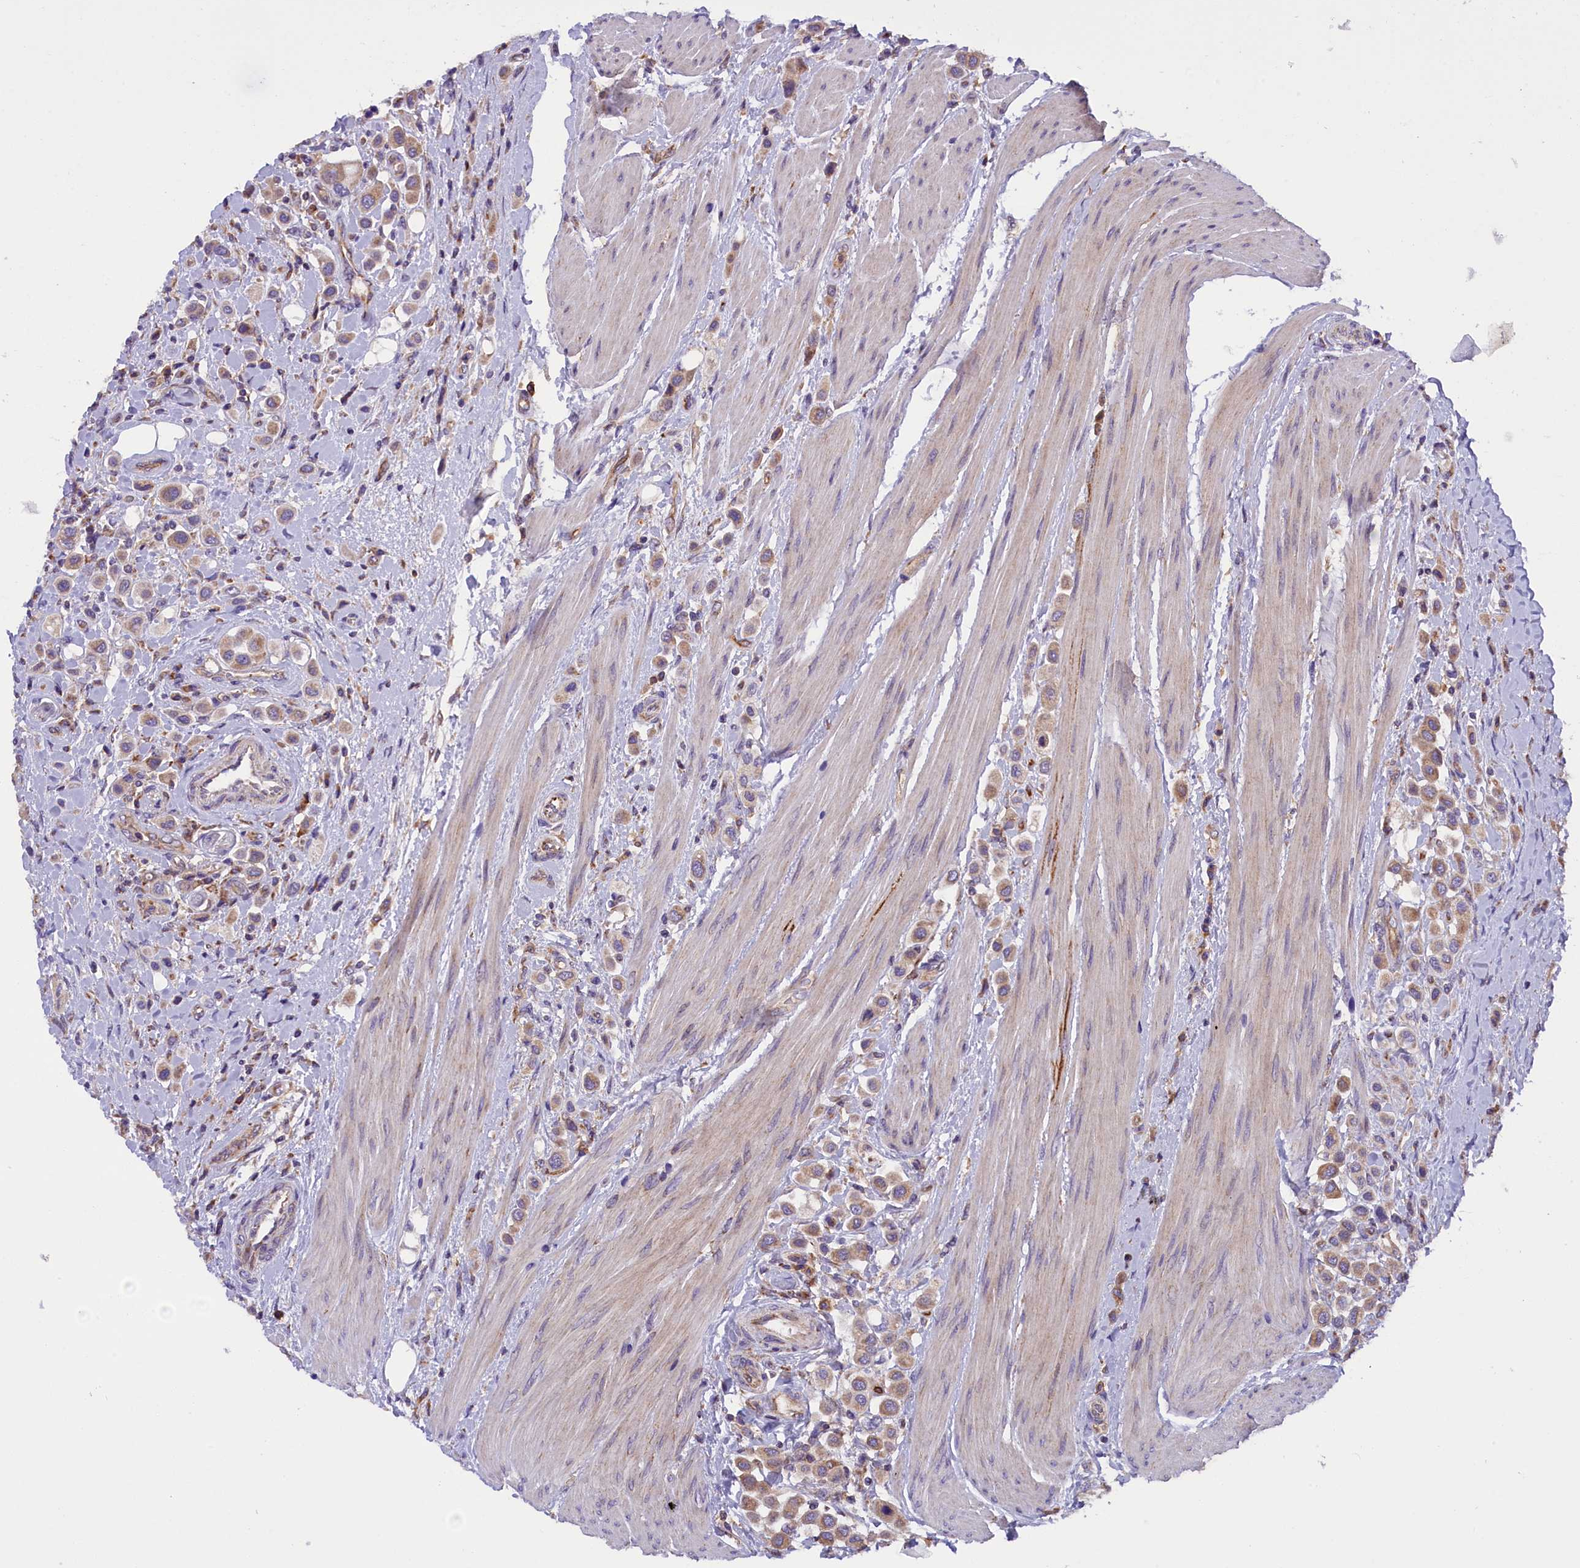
{"staining": {"intensity": "weak", "quantity": "25%-75%", "location": "cytoplasmic/membranous"}, "tissue": "urothelial cancer", "cell_type": "Tumor cells", "image_type": "cancer", "snomed": [{"axis": "morphology", "description": "Urothelial carcinoma, High grade"}, {"axis": "topography", "description": "Urinary bladder"}], "caption": "There is low levels of weak cytoplasmic/membranous expression in tumor cells of high-grade urothelial carcinoma, as demonstrated by immunohistochemical staining (brown color).", "gene": "DNAJB9", "patient": {"sex": "male", "age": 50}}